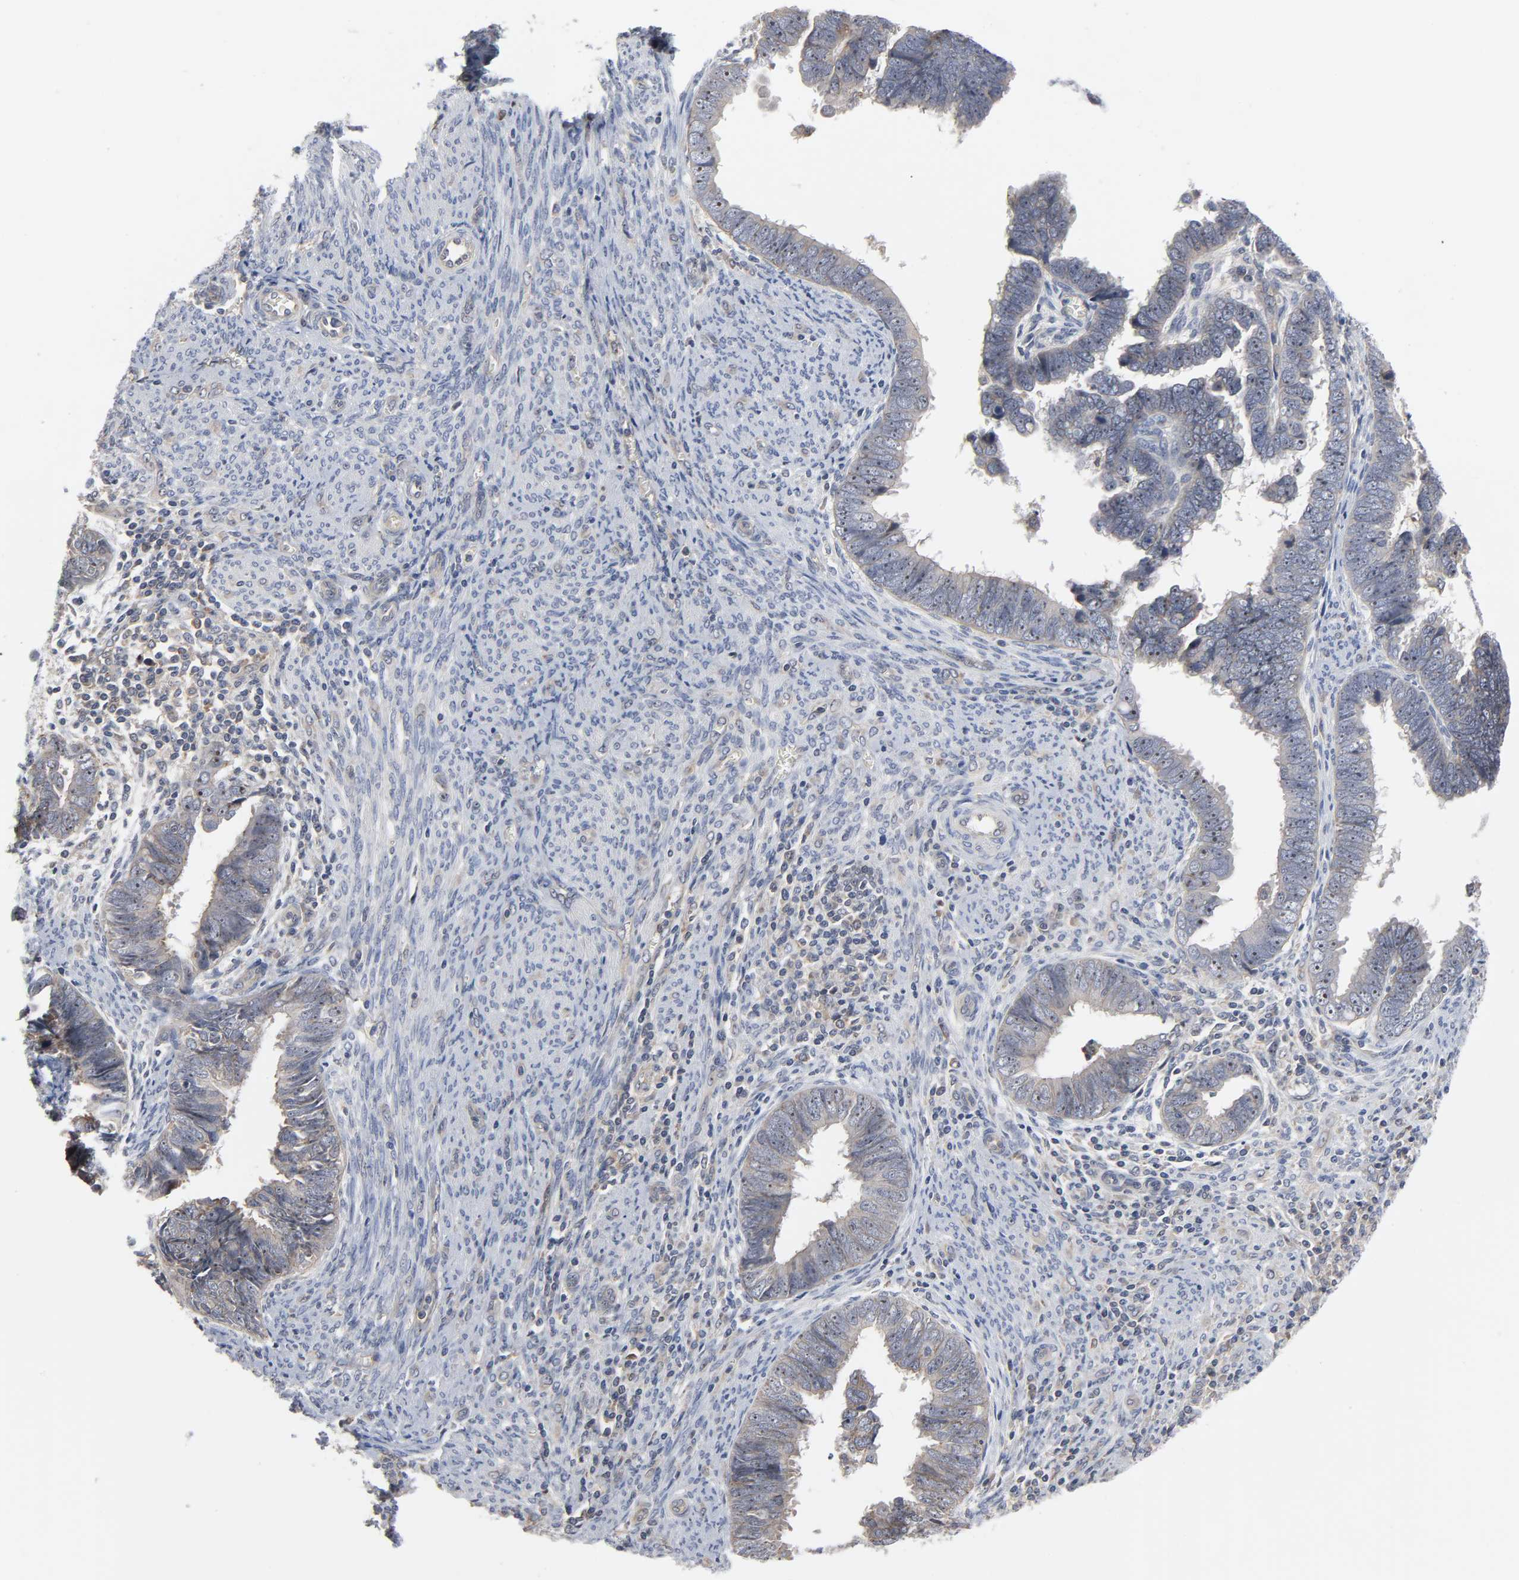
{"staining": {"intensity": "weak", "quantity": "25%-75%", "location": "cytoplasmic/membranous,nuclear"}, "tissue": "endometrial cancer", "cell_type": "Tumor cells", "image_type": "cancer", "snomed": [{"axis": "morphology", "description": "Adenocarcinoma, NOS"}, {"axis": "topography", "description": "Endometrium"}], "caption": "Endometrial adenocarcinoma stained for a protein demonstrates weak cytoplasmic/membranous and nuclear positivity in tumor cells.", "gene": "DDX10", "patient": {"sex": "female", "age": 75}}